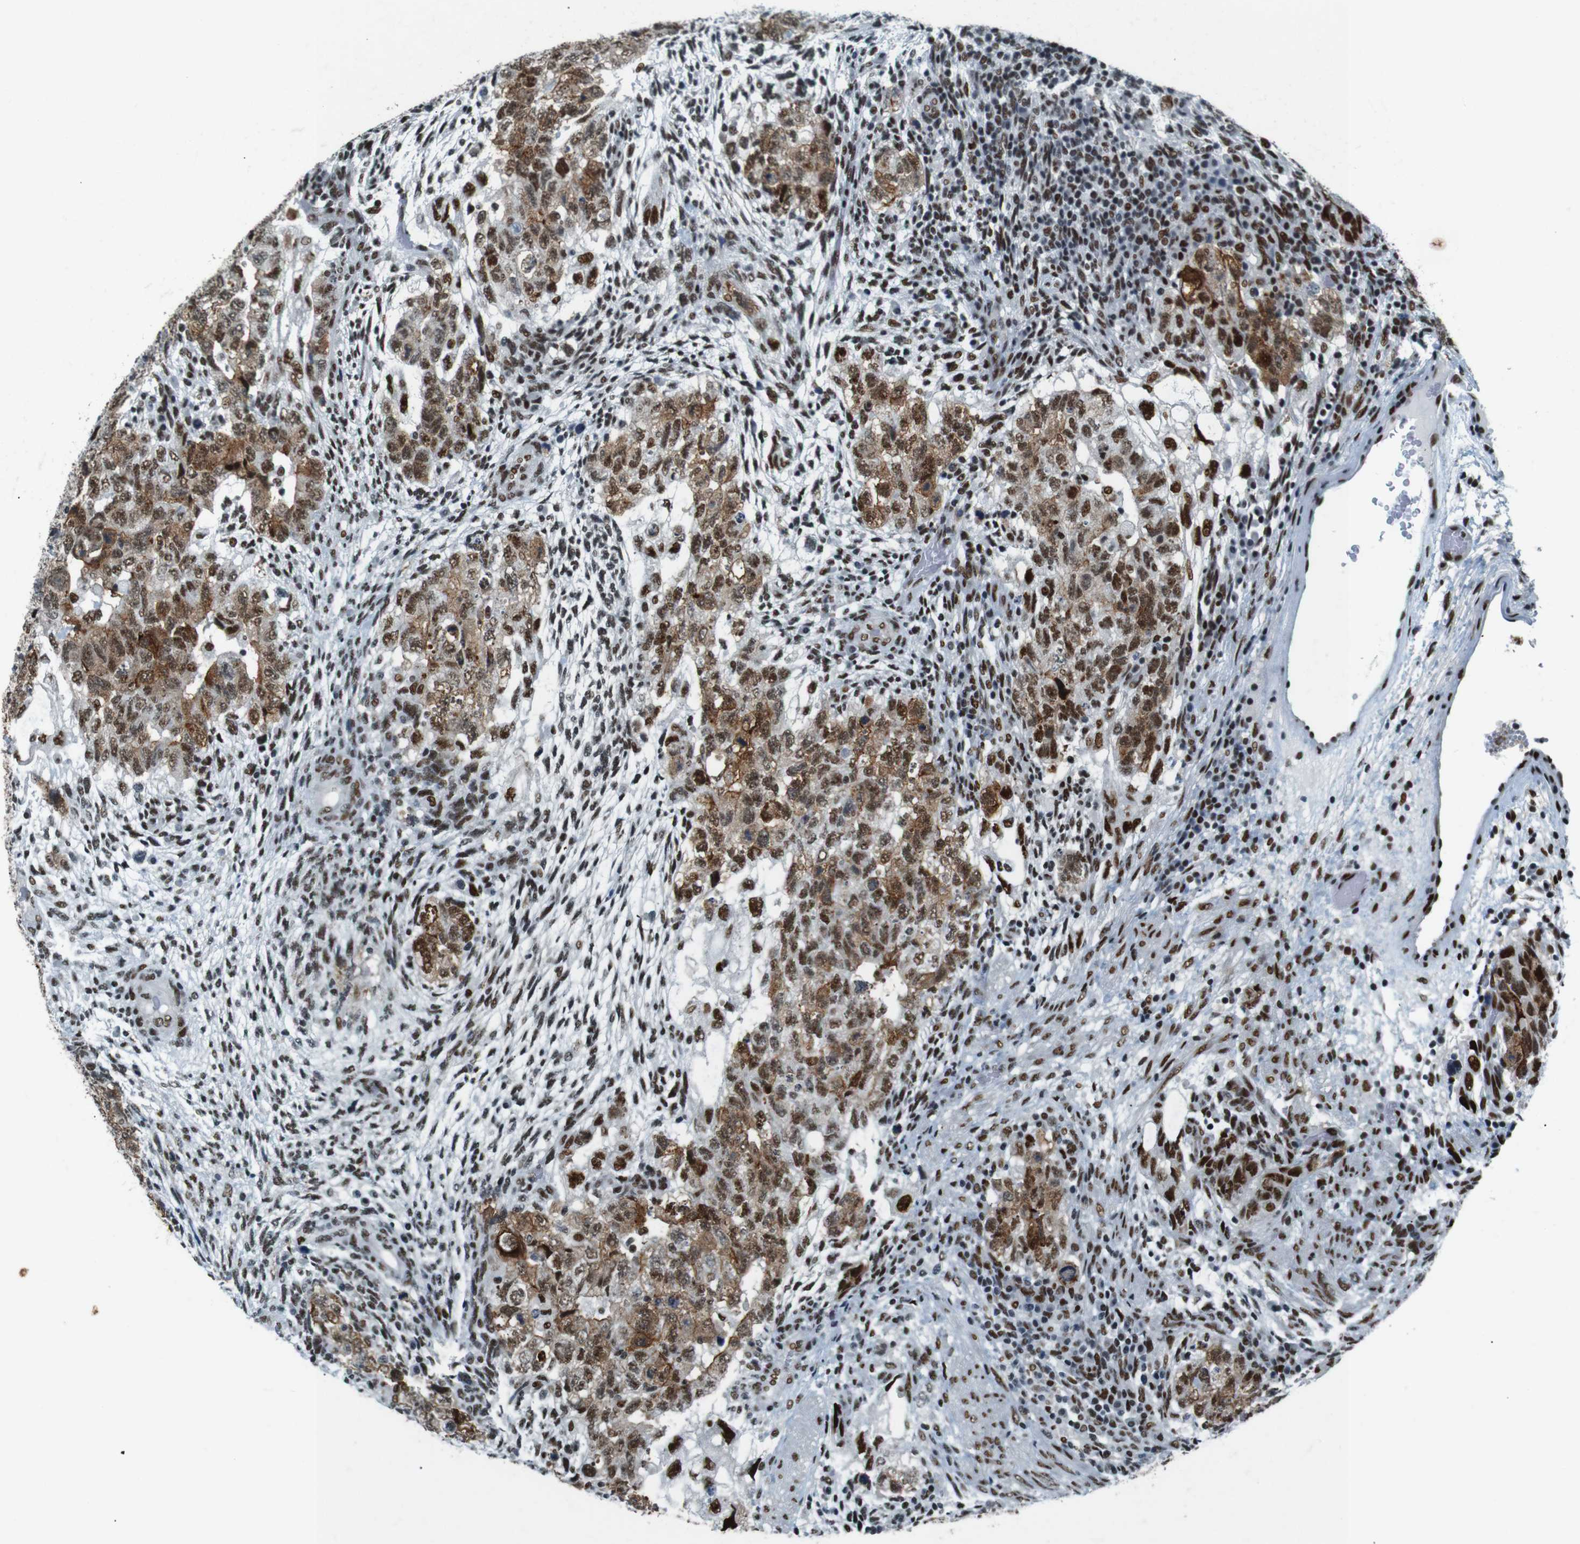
{"staining": {"intensity": "moderate", "quantity": ">75%", "location": "cytoplasmic/membranous,nuclear"}, "tissue": "testis cancer", "cell_type": "Tumor cells", "image_type": "cancer", "snomed": [{"axis": "morphology", "description": "Normal tissue, NOS"}, {"axis": "morphology", "description": "Carcinoma, Embryonal, NOS"}, {"axis": "topography", "description": "Testis"}], "caption": "High-magnification brightfield microscopy of testis cancer stained with DAB (brown) and counterstained with hematoxylin (blue). tumor cells exhibit moderate cytoplasmic/membranous and nuclear staining is seen in about>75% of cells.", "gene": "HEXIM1", "patient": {"sex": "male", "age": 36}}